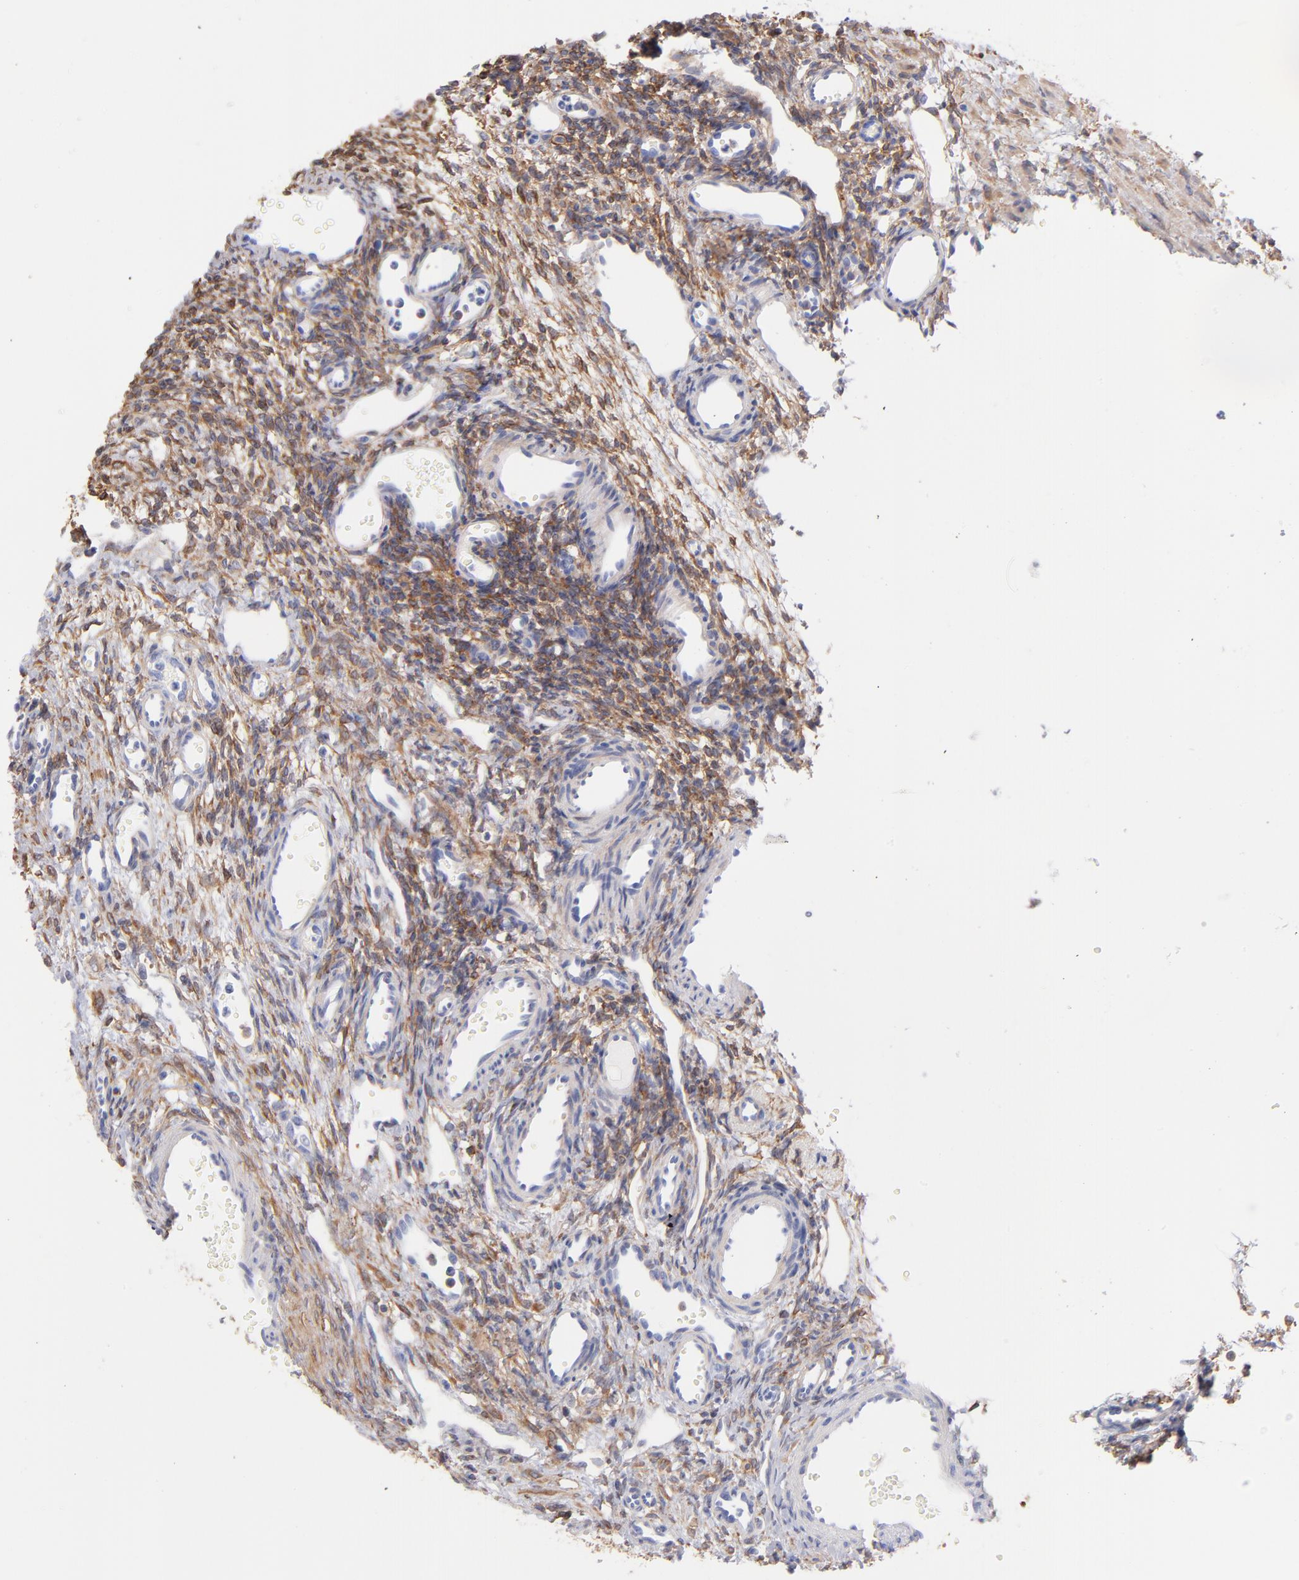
{"staining": {"intensity": "moderate", "quantity": ">75%", "location": "cytoplasmic/membranous"}, "tissue": "ovary", "cell_type": "Ovarian stroma cells", "image_type": "normal", "snomed": [{"axis": "morphology", "description": "Normal tissue, NOS"}, {"axis": "topography", "description": "Ovary"}], "caption": "A histopathology image of ovary stained for a protein reveals moderate cytoplasmic/membranous brown staining in ovarian stroma cells. (brown staining indicates protein expression, while blue staining denotes nuclei).", "gene": "PRKCA", "patient": {"sex": "female", "age": 33}}